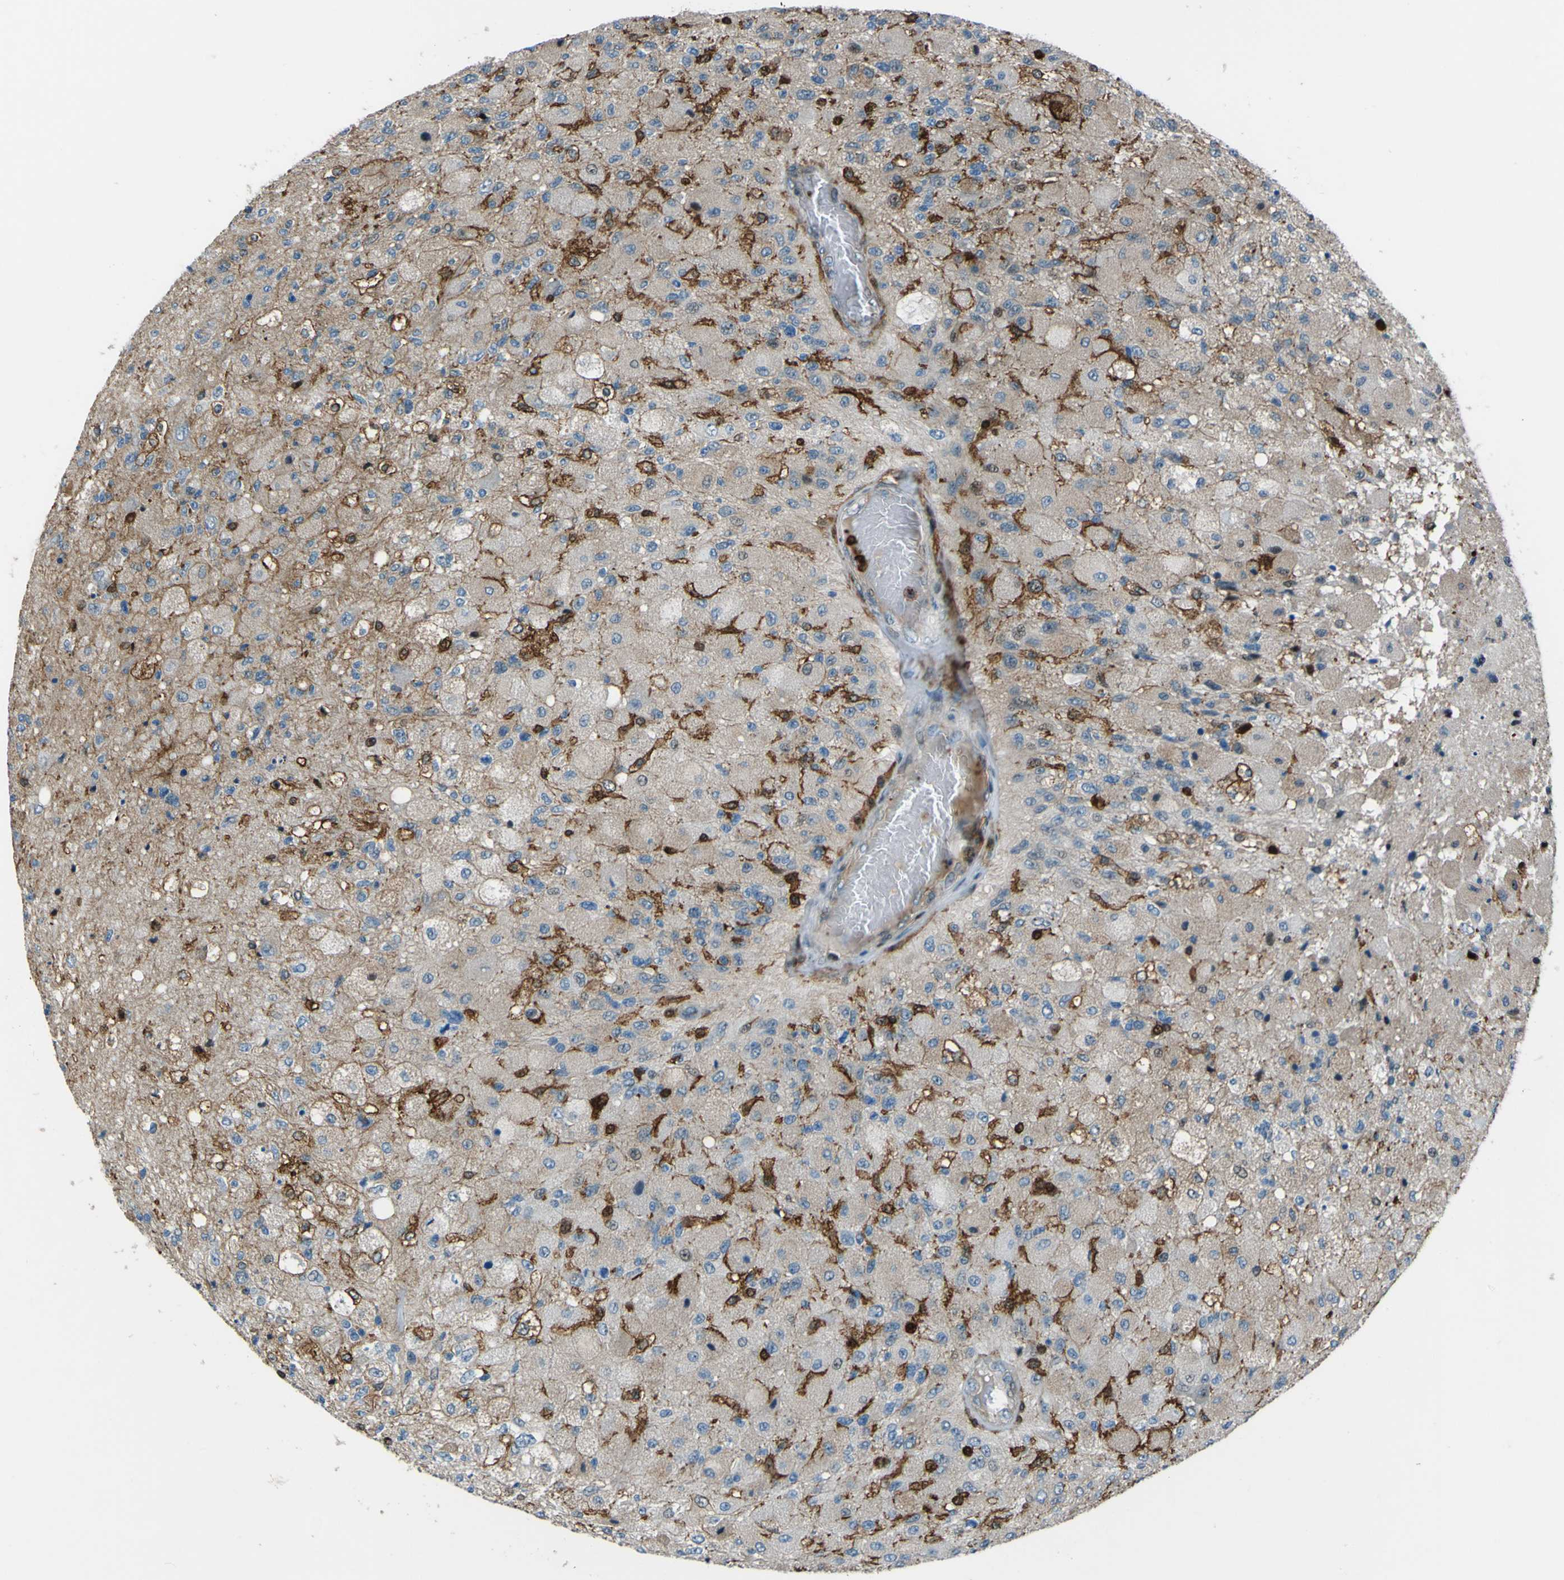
{"staining": {"intensity": "moderate", "quantity": "<25%", "location": "cytoplasmic/membranous"}, "tissue": "glioma", "cell_type": "Tumor cells", "image_type": "cancer", "snomed": [{"axis": "morphology", "description": "Normal tissue, NOS"}, {"axis": "morphology", "description": "Glioma, malignant, High grade"}, {"axis": "topography", "description": "Cerebral cortex"}], "caption": "Moderate cytoplasmic/membranous positivity is identified in about <25% of tumor cells in malignant high-grade glioma. The protein of interest is stained brown, and the nuclei are stained in blue (DAB (3,3'-diaminobenzidine) IHC with brightfield microscopy, high magnification).", "gene": "PCDHB5", "patient": {"sex": "male", "age": 77}}